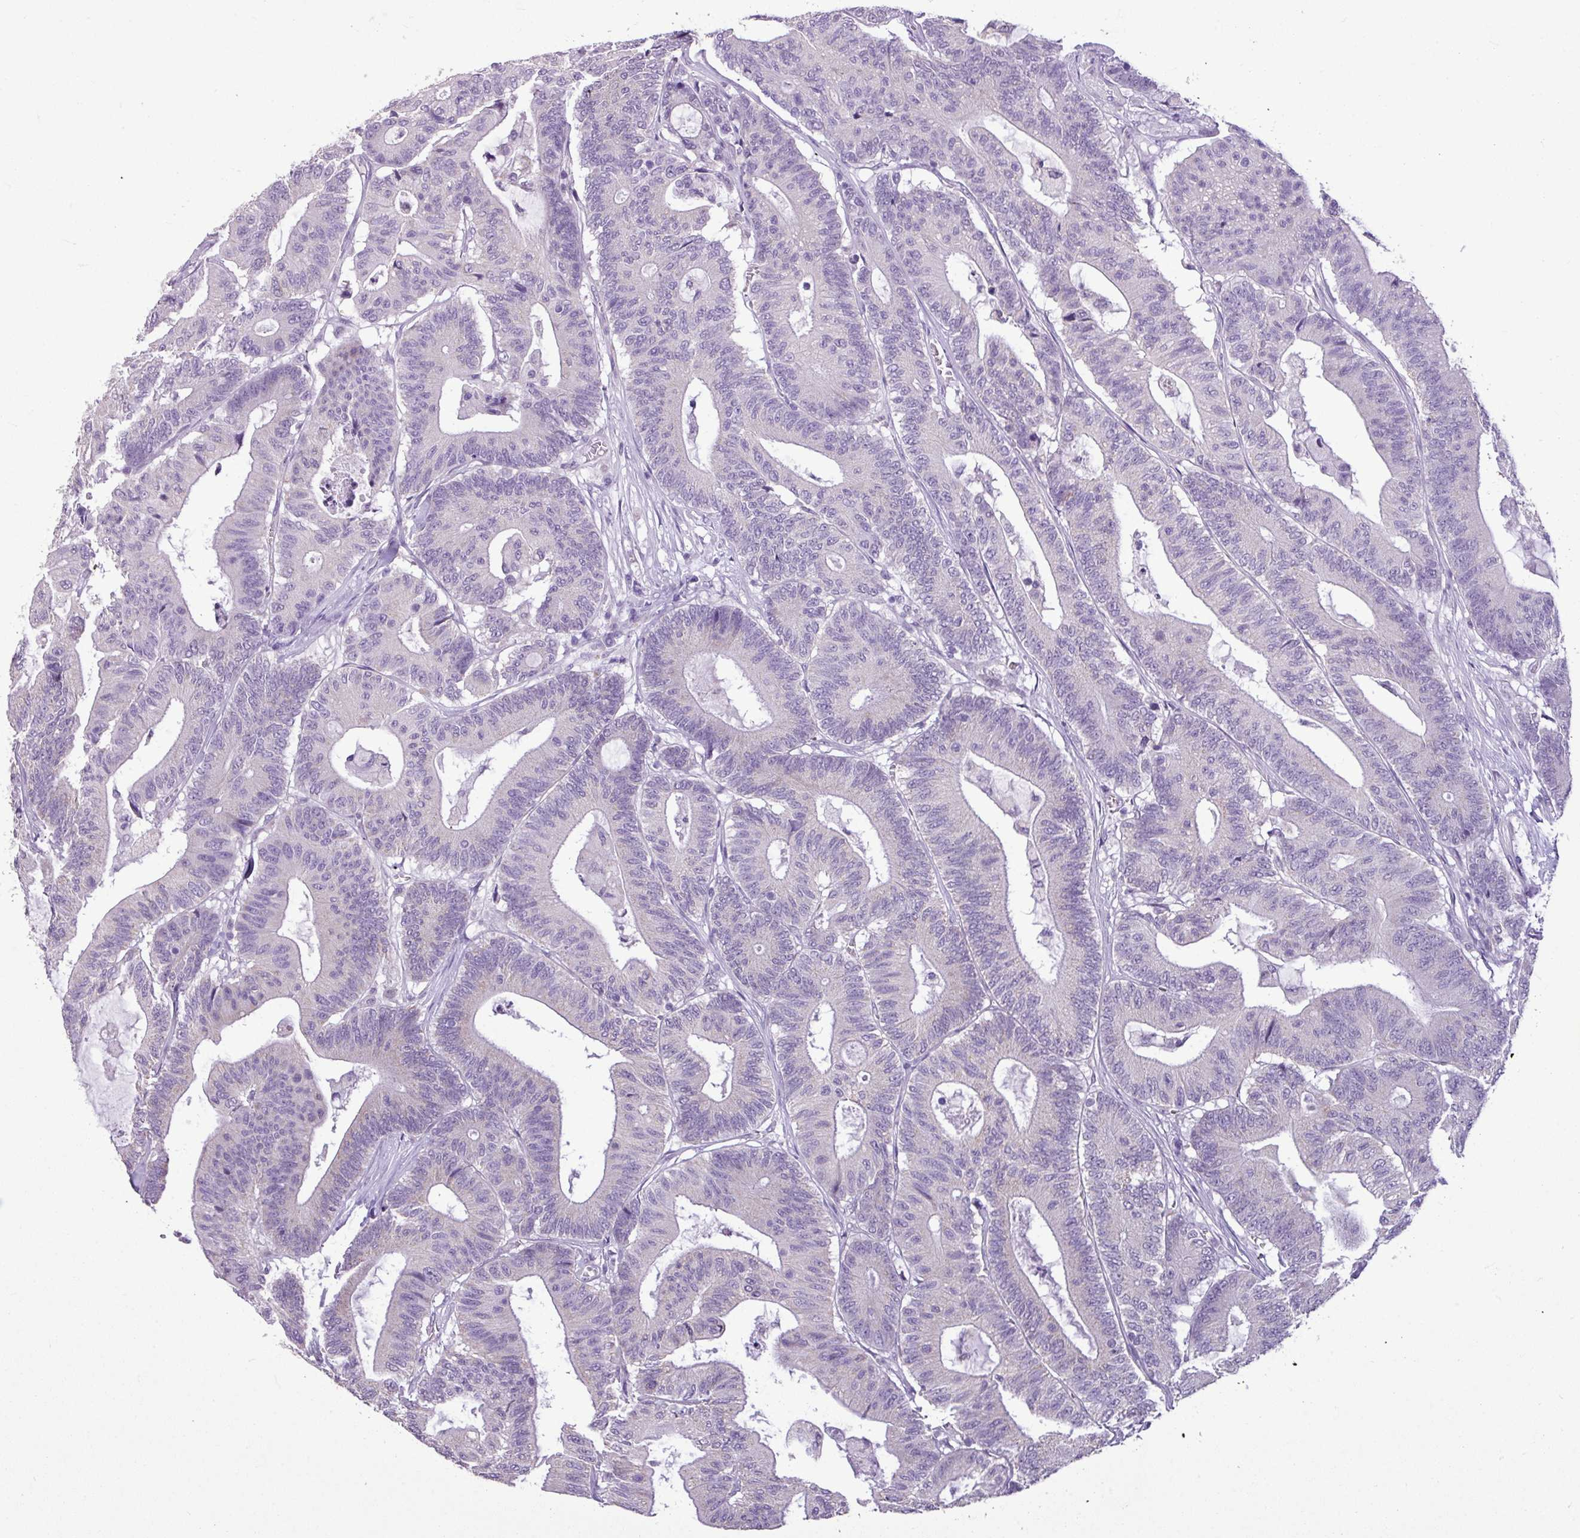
{"staining": {"intensity": "negative", "quantity": "none", "location": "none"}, "tissue": "colorectal cancer", "cell_type": "Tumor cells", "image_type": "cancer", "snomed": [{"axis": "morphology", "description": "Adenocarcinoma, NOS"}, {"axis": "topography", "description": "Colon"}], "caption": "A micrograph of adenocarcinoma (colorectal) stained for a protein exhibits no brown staining in tumor cells.", "gene": "ALDH2", "patient": {"sex": "female", "age": 84}}